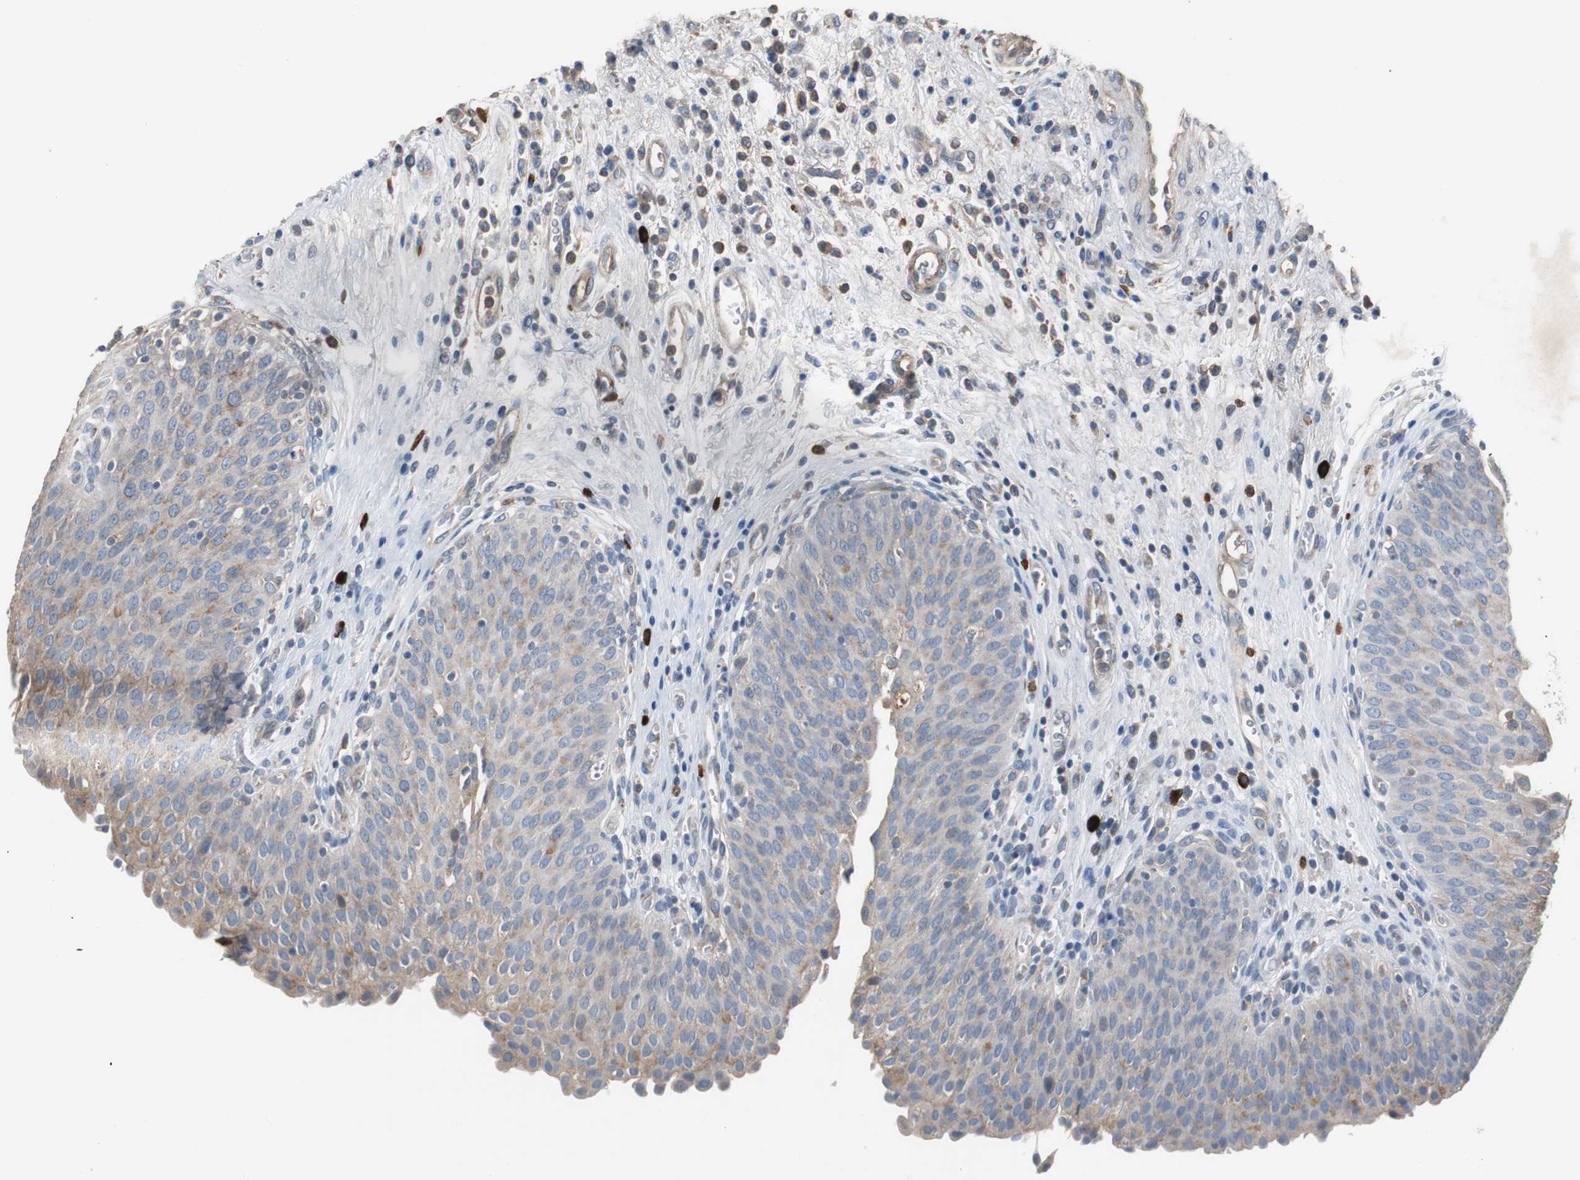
{"staining": {"intensity": "weak", "quantity": "25%-75%", "location": "cytoplasmic/membranous"}, "tissue": "urinary bladder", "cell_type": "Urothelial cells", "image_type": "normal", "snomed": [{"axis": "morphology", "description": "Normal tissue, NOS"}, {"axis": "morphology", "description": "Dysplasia, NOS"}, {"axis": "topography", "description": "Urinary bladder"}], "caption": "Protein expression analysis of normal urinary bladder exhibits weak cytoplasmic/membranous expression in about 25%-75% of urothelial cells.", "gene": "SORT1", "patient": {"sex": "male", "age": 35}}